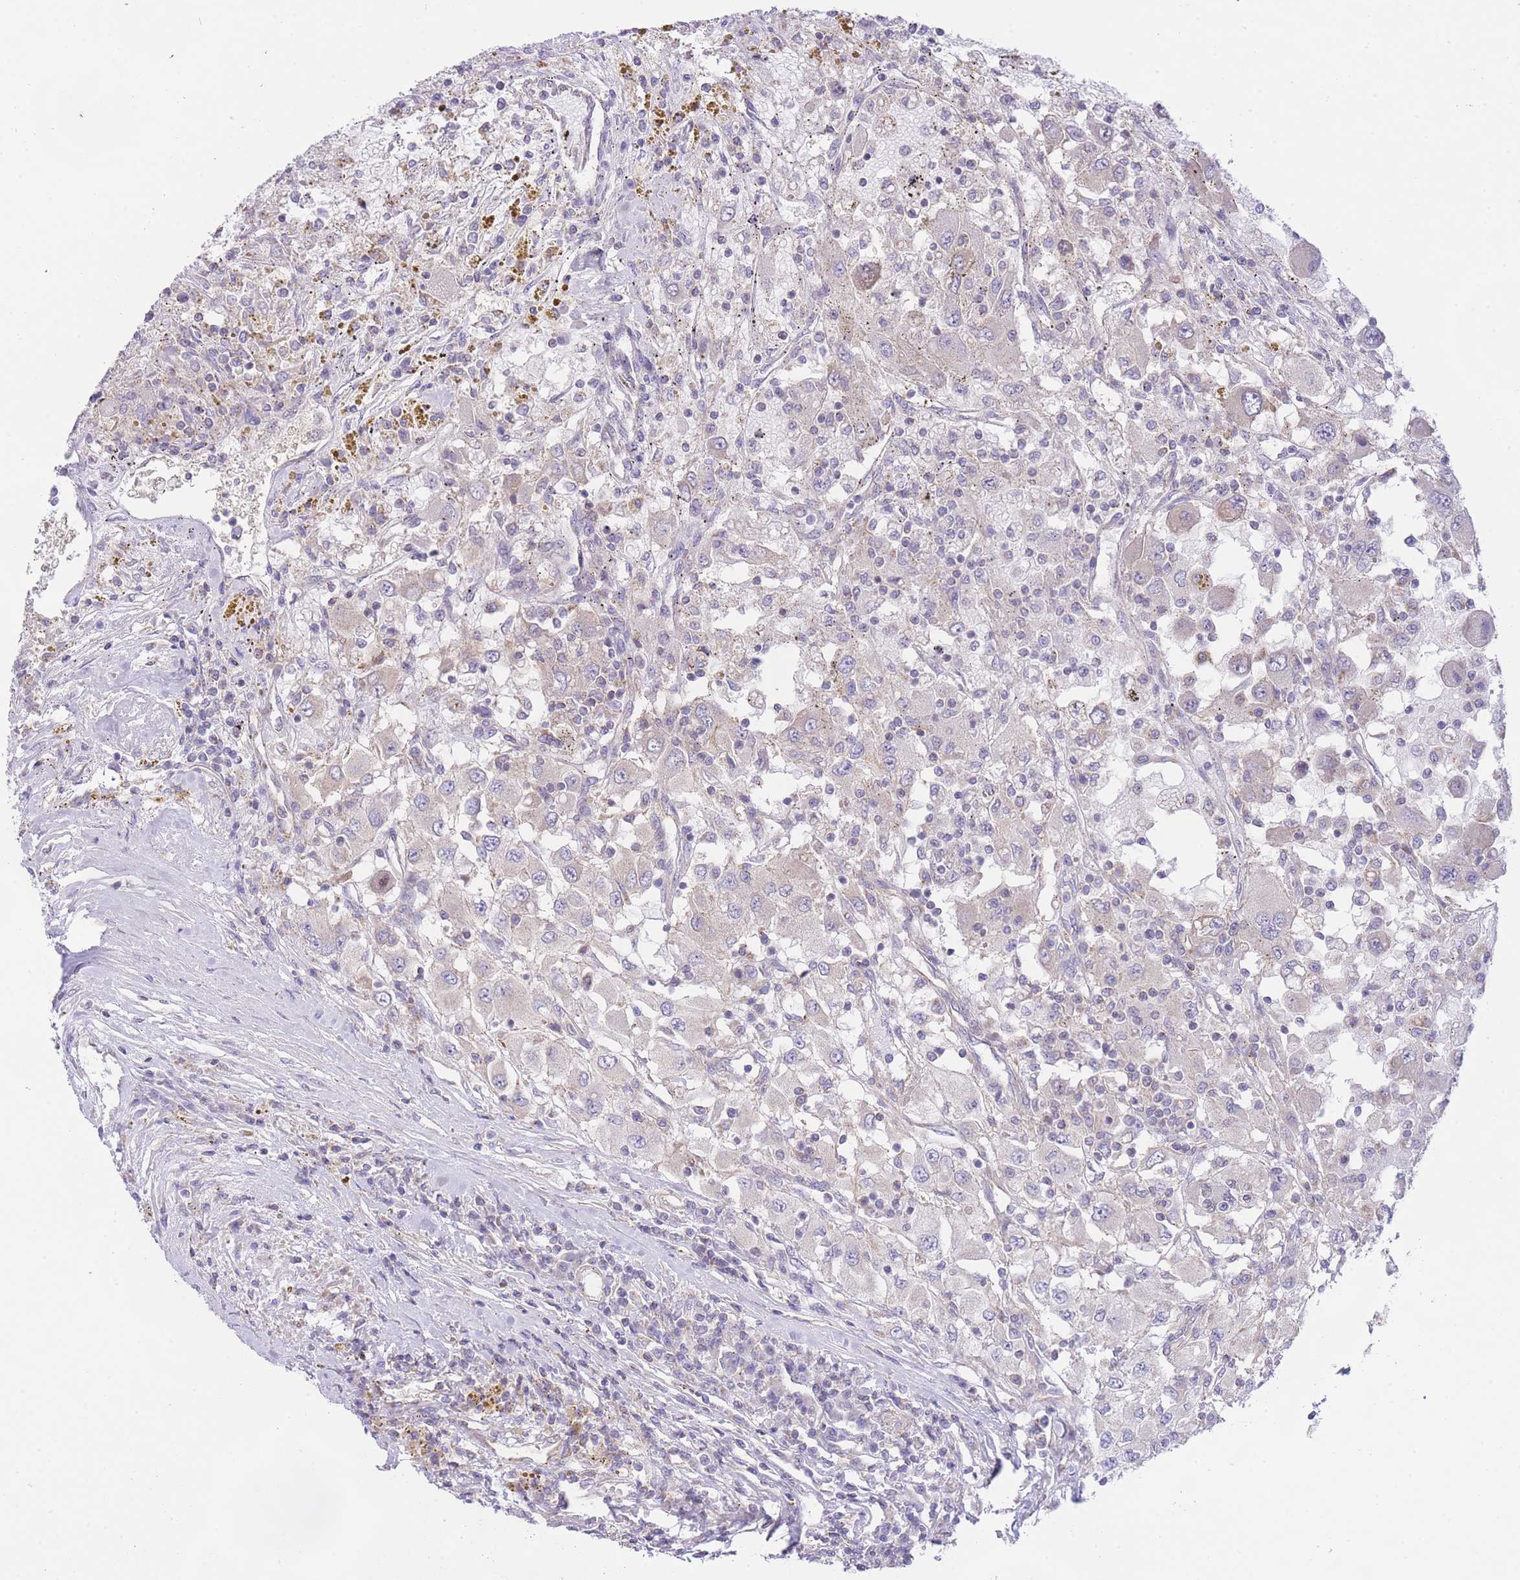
{"staining": {"intensity": "negative", "quantity": "none", "location": "none"}, "tissue": "renal cancer", "cell_type": "Tumor cells", "image_type": "cancer", "snomed": [{"axis": "morphology", "description": "Adenocarcinoma, NOS"}, {"axis": "topography", "description": "Kidney"}], "caption": "A photomicrograph of renal cancer stained for a protein displays no brown staining in tumor cells. (DAB (3,3'-diaminobenzidine) immunohistochemistry, high magnification).", "gene": "CTBP1", "patient": {"sex": "female", "age": 67}}